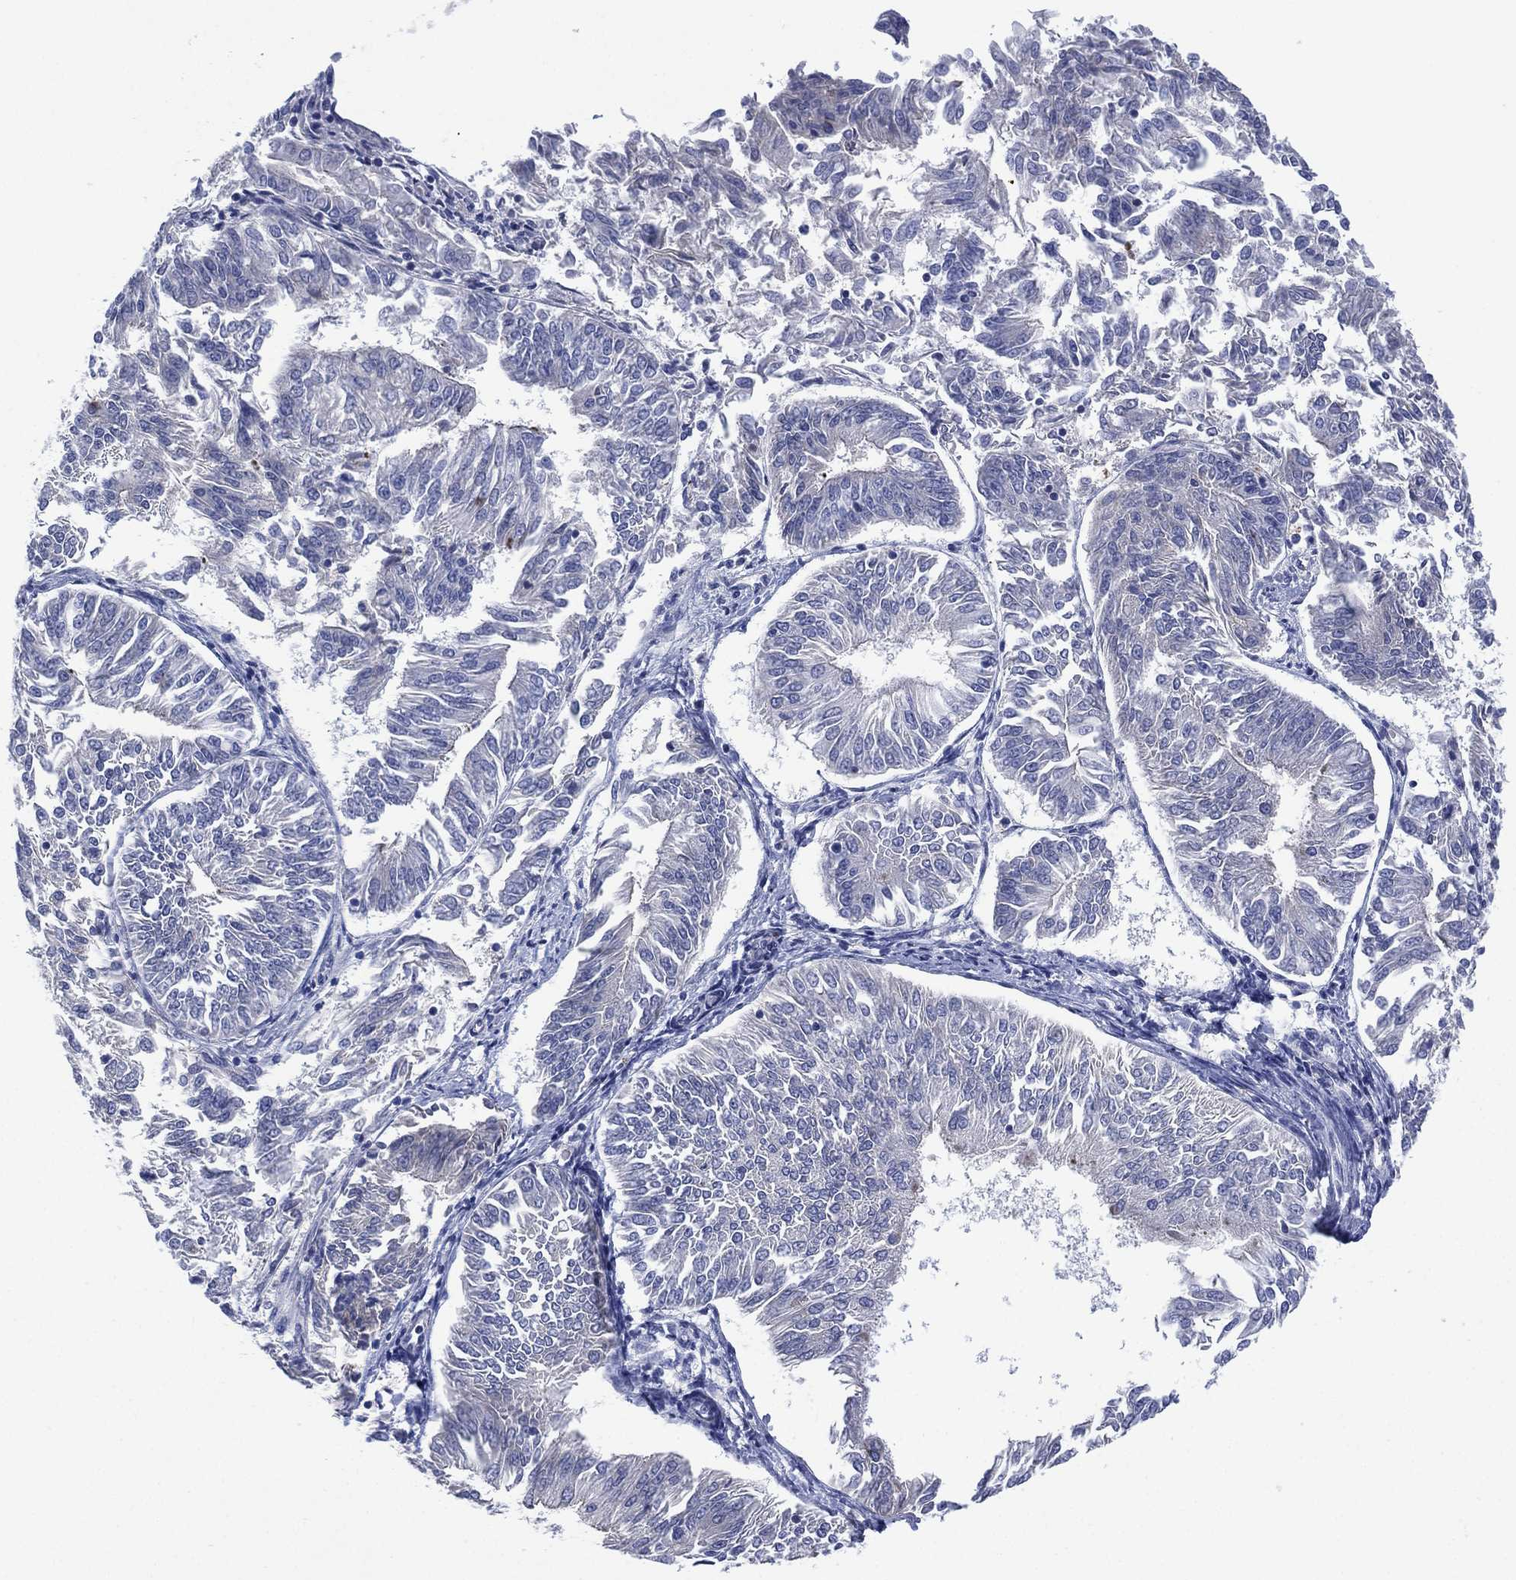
{"staining": {"intensity": "negative", "quantity": "none", "location": "none"}, "tissue": "endometrial cancer", "cell_type": "Tumor cells", "image_type": "cancer", "snomed": [{"axis": "morphology", "description": "Adenocarcinoma, NOS"}, {"axis": "topography", "description": "Endometrium"}], "caption": "DAB immunohistochemical staining of adenocarcinoma (endometrial) demonstrates no significant positivity in tumor cells.", "gene": "CHRNA3", "patient": {"sex": "female", "age": 58}}